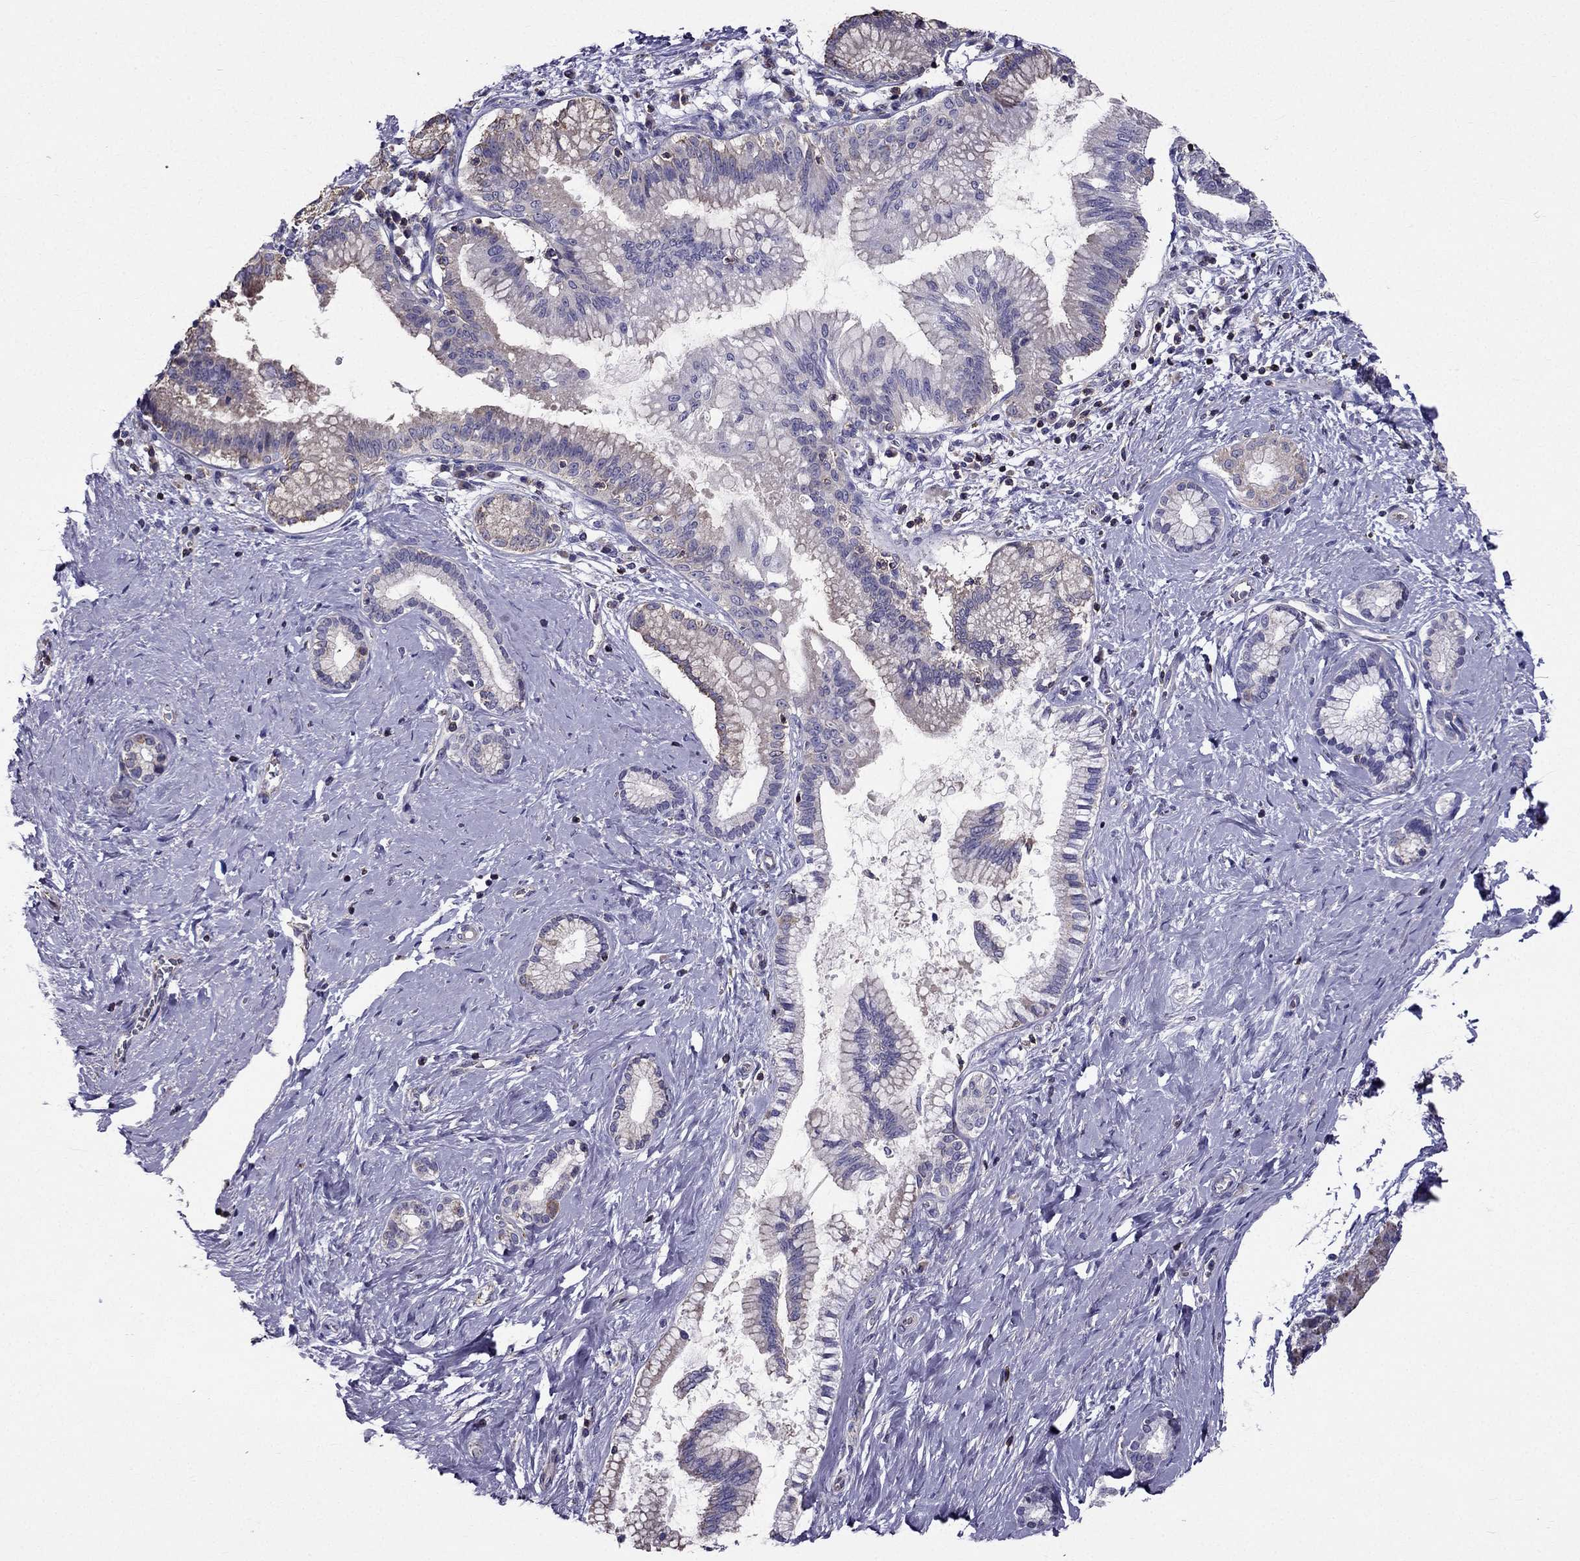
{"staining": {"intensity": "weak", "quantity": "<25%", "location": "cytoplasmic/membranous"}, "tissue": "pancreatic cancer", "cell_type": "Tumor cells", "image_type": "cancer", "snomed": [{"axis": "morphology", "description": "Adenocarcinoma, NOS"}, {"axis": "topography", "description": "Pancreas"}], "caption": "DAB immunohistochemical staining of pancreatic cancer (adenocarcinoma) shows no significant positivity in tumor cells. (Stains: DAB (3,3'-diaminobenzidine) immunohistochemistry with hematoxylin counter stain, Microscopy: brightfield microscopy at high magnification).", "gene": "AAK1", "patient": {"sex": "female", "age": 73}}